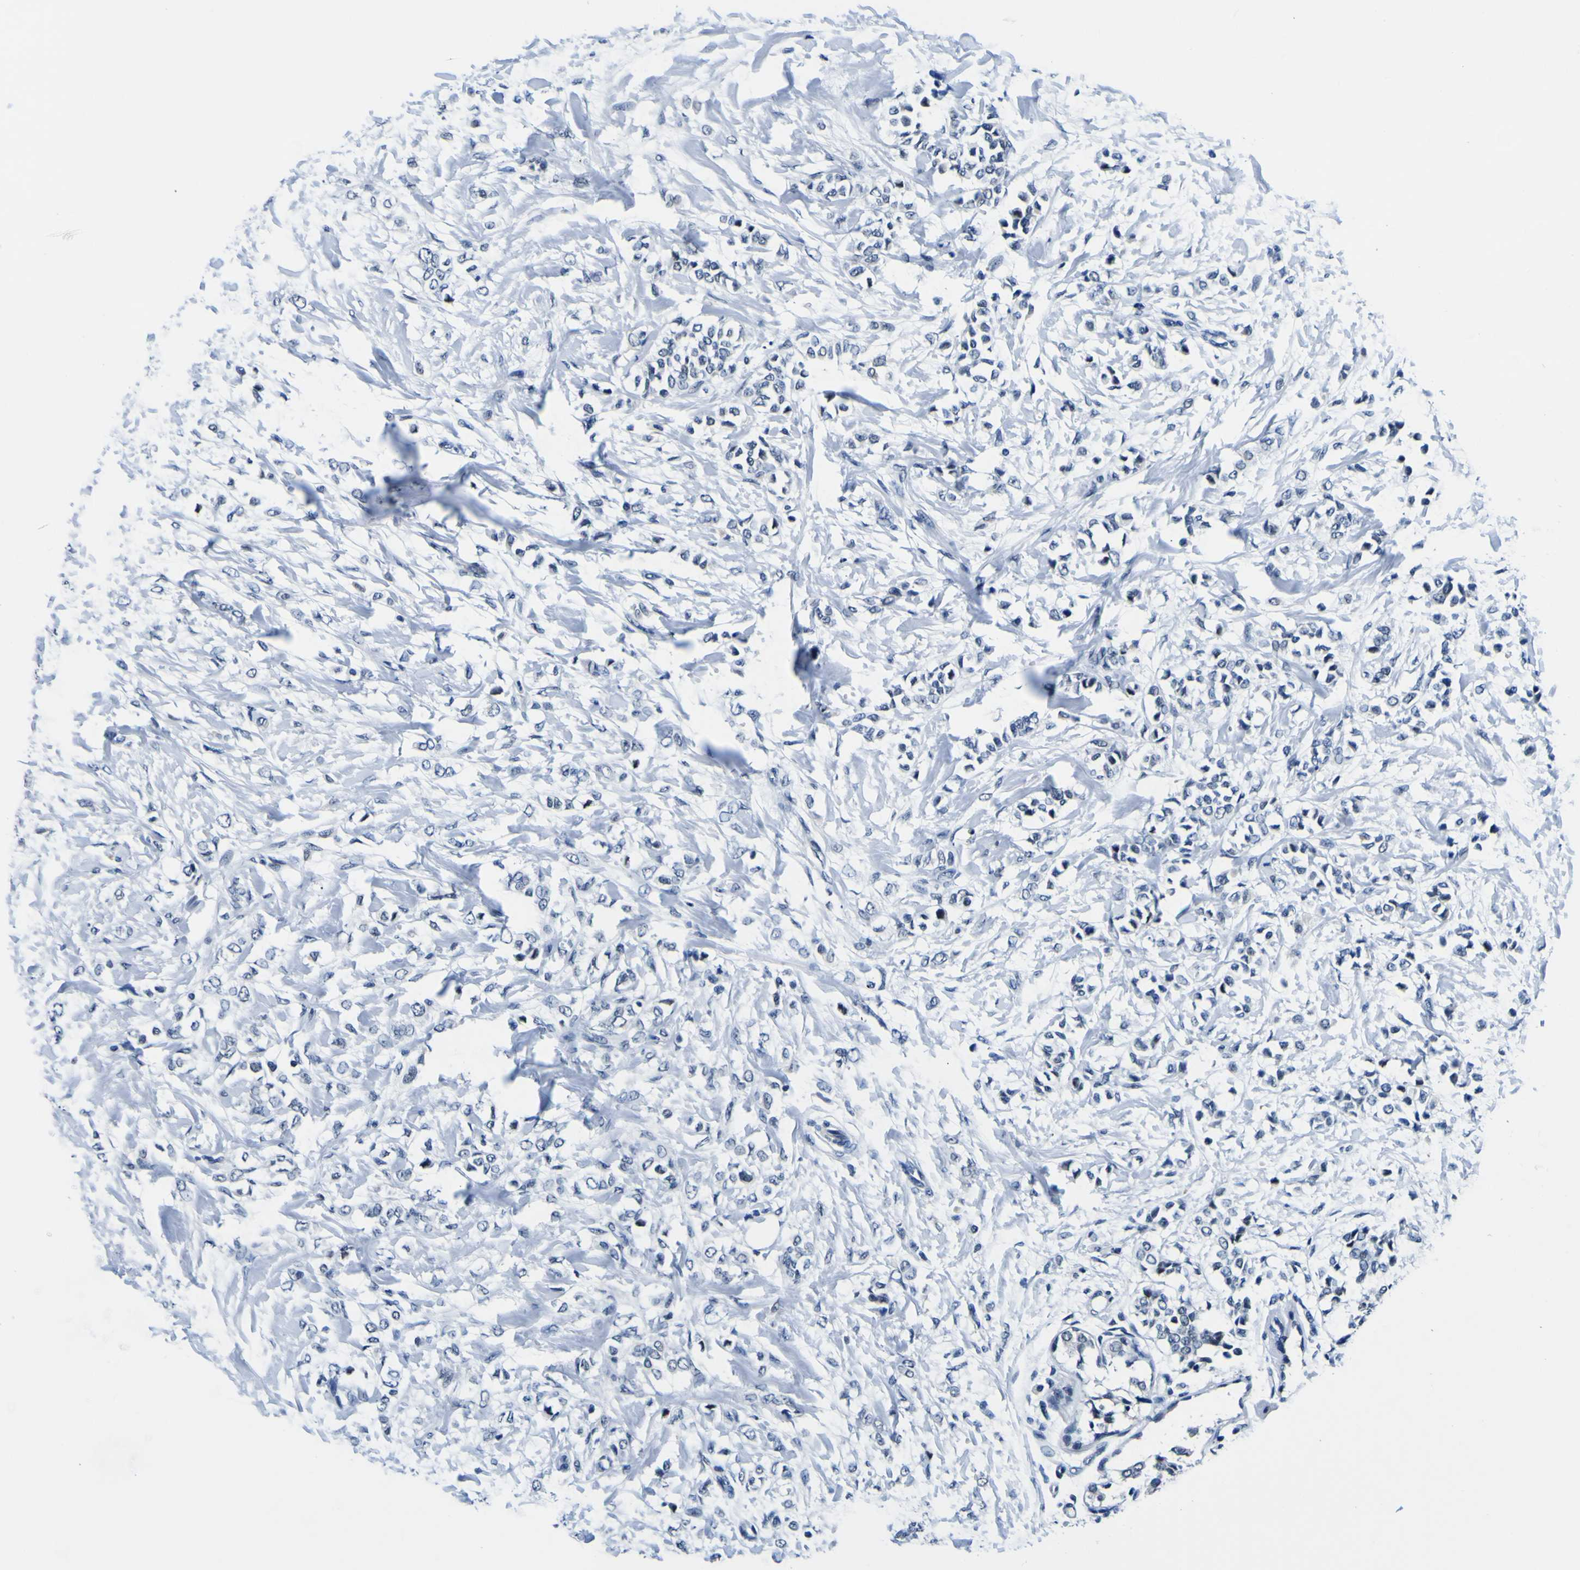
{"staining": {"intensity": "negative", "quantity": "none", "location": "none"}, "tissue": "breast cancer", "cell_type": "Tumor cells", "image_type": "cancer", "snomed": [{"axis": "morphology", "description": "Lobular carcinoma, in situ"}, {"axis": "morphology", "description": "Lobular carcinoma"}, {"axis": "topography", "description": "Breast"}], "caption": "Immunohistochemical staining of human breast cancer (lobular carcinoma) demonstrates no significant positivity in tumor cells.", "gene": "CUL4B", "patient": {"sex": "female", "age": 41}}